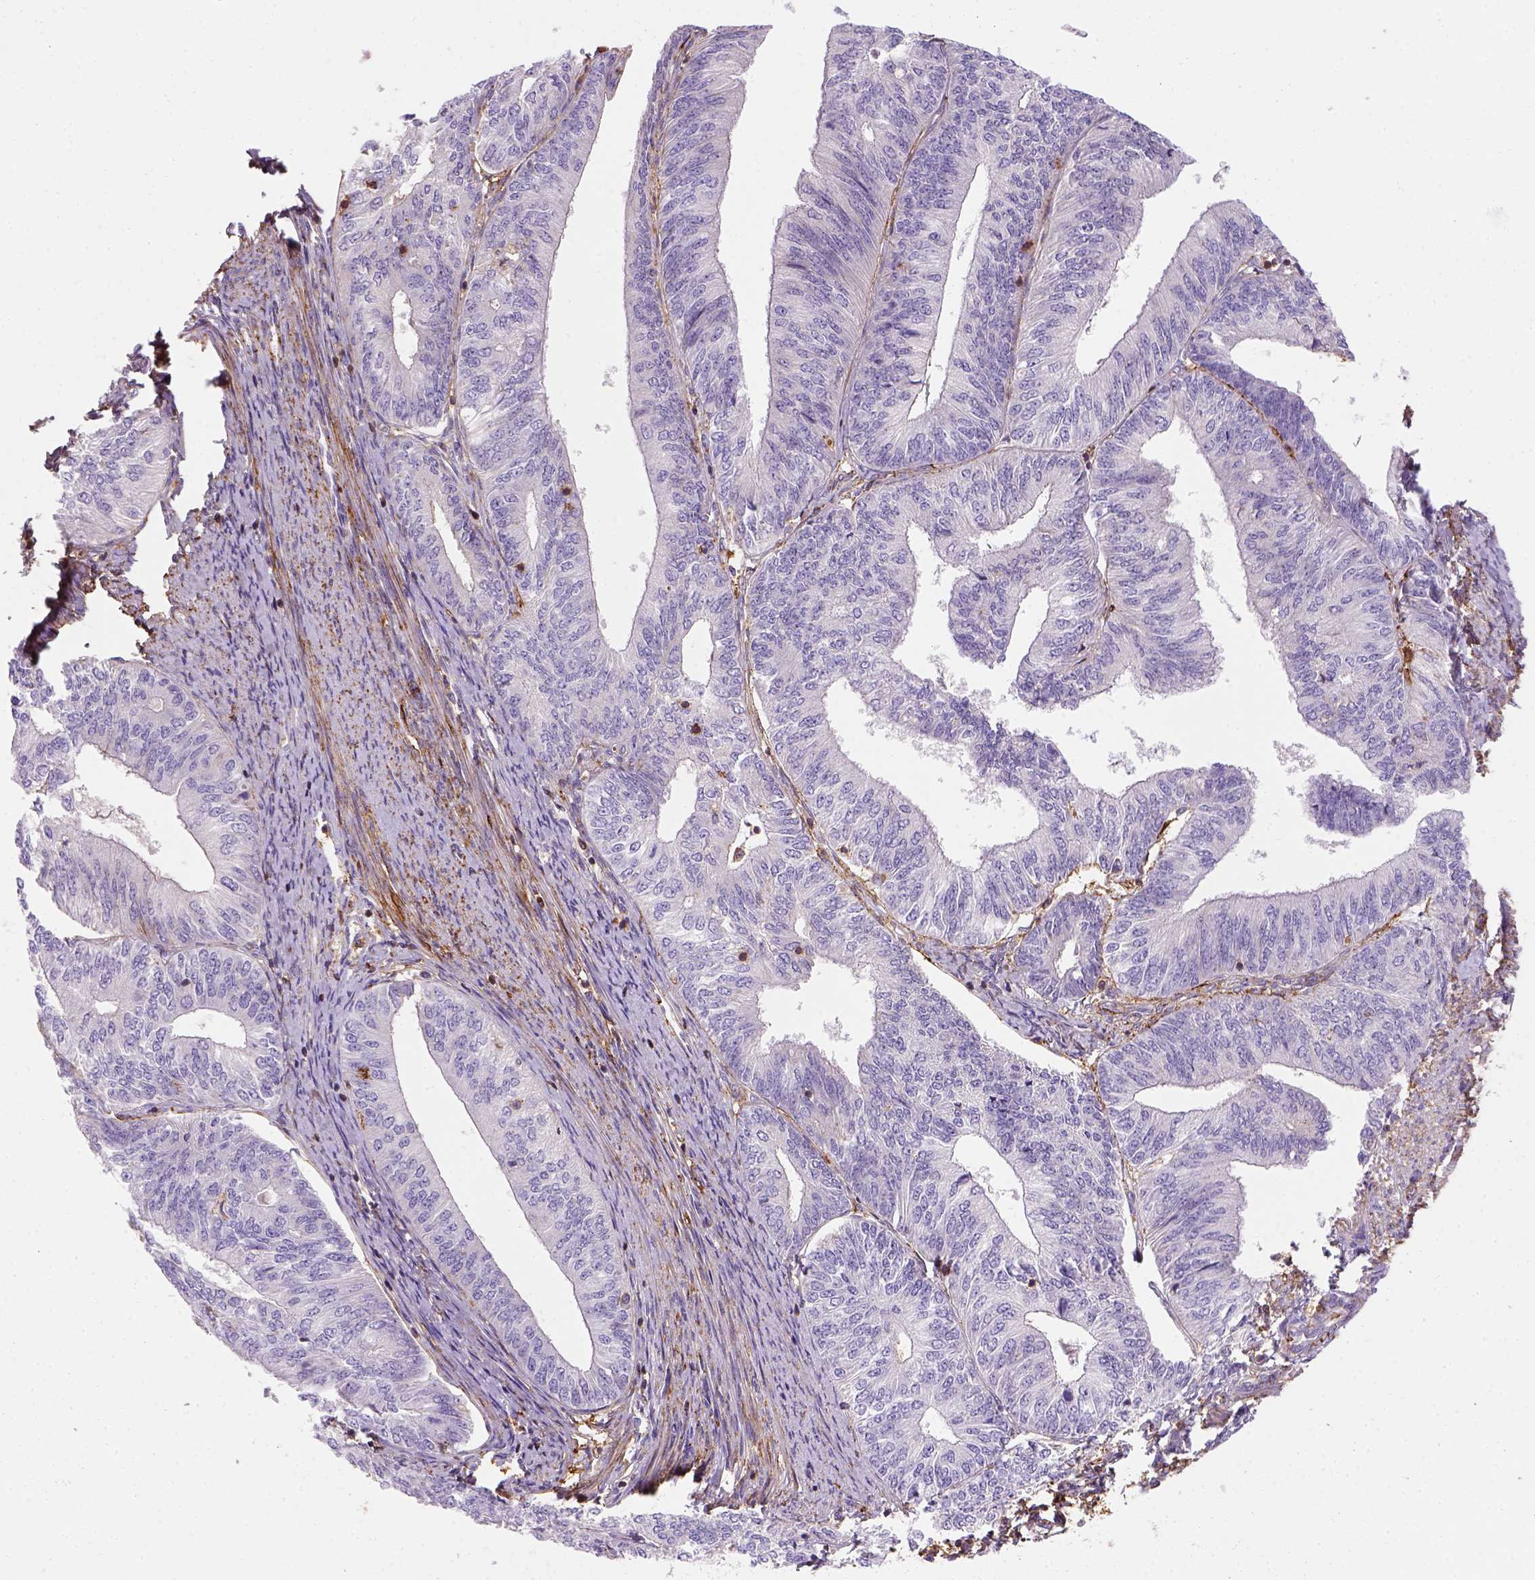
{"staining": {"intensity": "negative", "quantity": "none", "location": "none"}, "tissue": "endometrial cancer", "cell_type": "Tumor cells", "image_type": "cancer", "snomed": [{"axis": "morphology", "description": "Adenocarcinoma, NOS"}, {"axis": "topography", "description": "Endometrium"}], "caption": "Tumor cells show no significant protein staining in adenocarcinoma (endometrial).", "gene": "GPRC5D", "patient": {"sex": "female", "age": 58}}